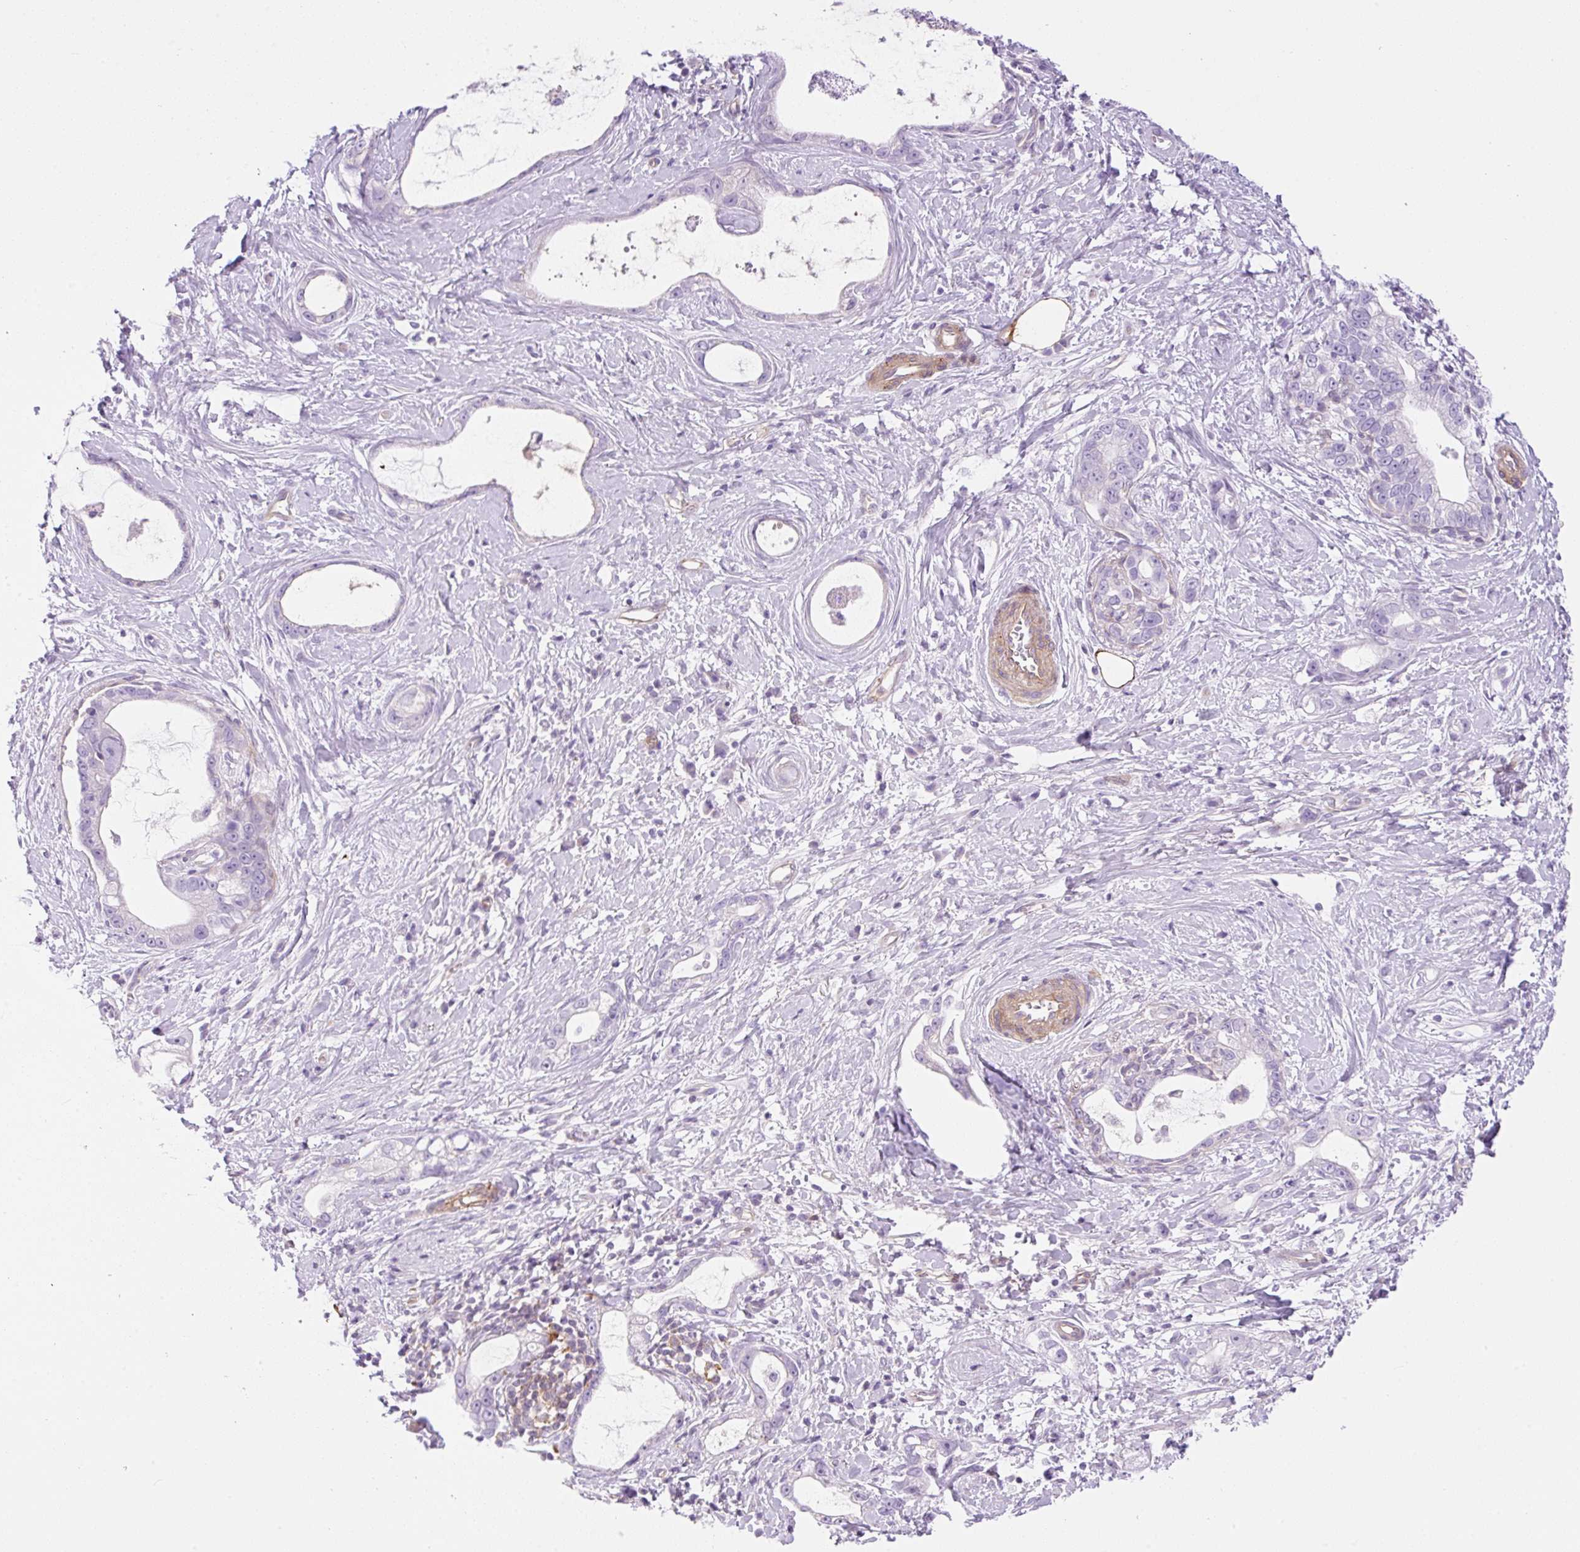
{"staining": {"intensity": "negative", "quantity": "none", "location": "none"}, "tissue": "stomach cancer", "cell_type": "Tumor cells", "image_type": "cancer", "snomed": [{"axis": "morphology", "description": "Adenocarcinoma, NOS"}, {"axis": "topography", "description": "Stomach"}], "caption": "Tumor cells show no significant staining in stomach cancer (adenocarcinoma).", "gene": "EHD3", "patient": {"sex": "male", "age": 55}}